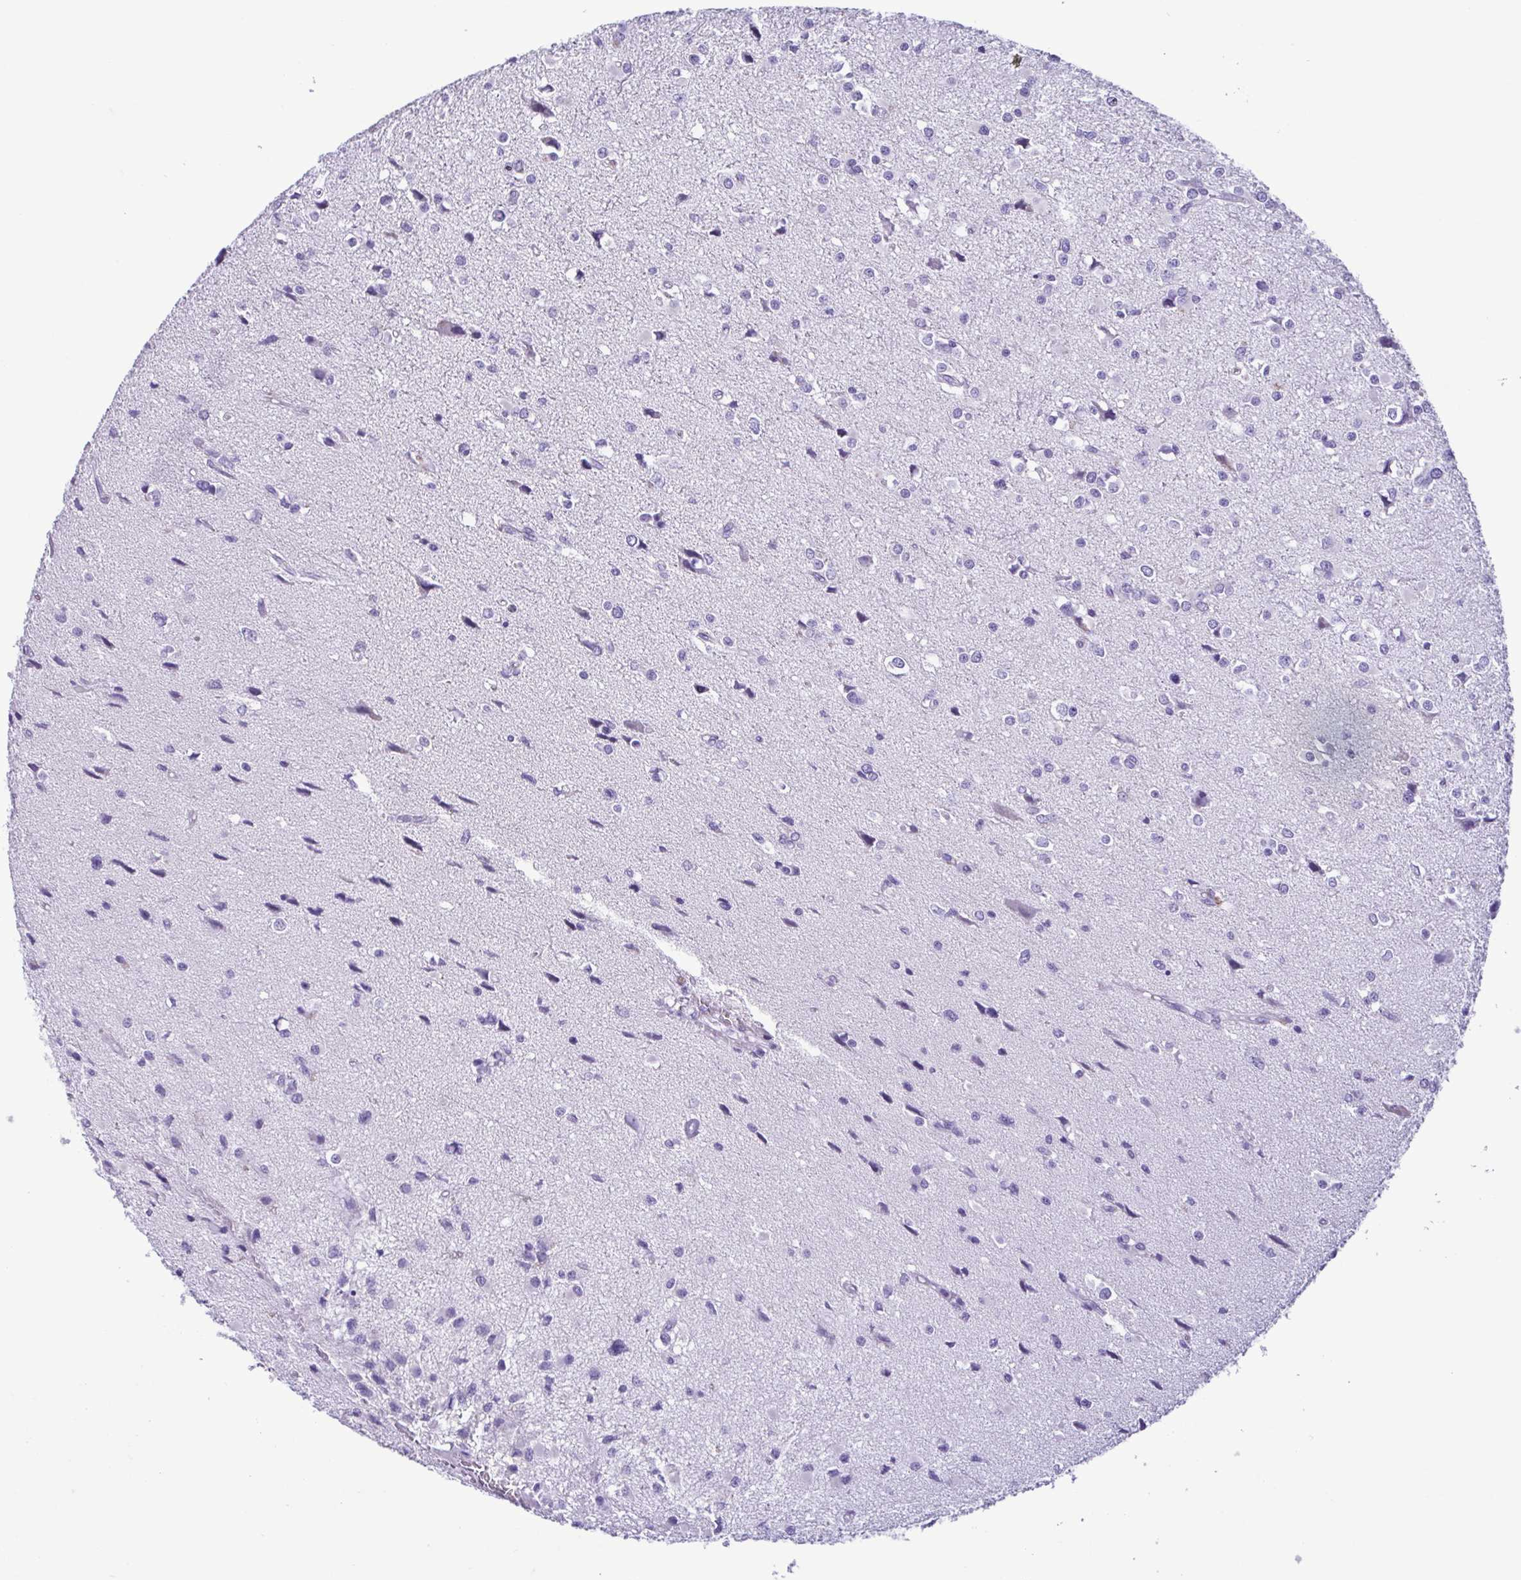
{"staining": {"intensity": "negative", "quantity": "none", "location": "none"}, "tissue": "glioma", "cell_type": "Tumor cells", "image_type": "cancer", "snomed": [{"axis": "morphology", "description": "Glioma, malignant, High grade"}, {"axis": "topography", "description": "Brain"}], "caption": "This is an immunohistochemistry photomicrograph of human glioma. There is no staining in tumor cells.", "gene": "CBY2", "patient": {"sex": "male", "age": 54}}